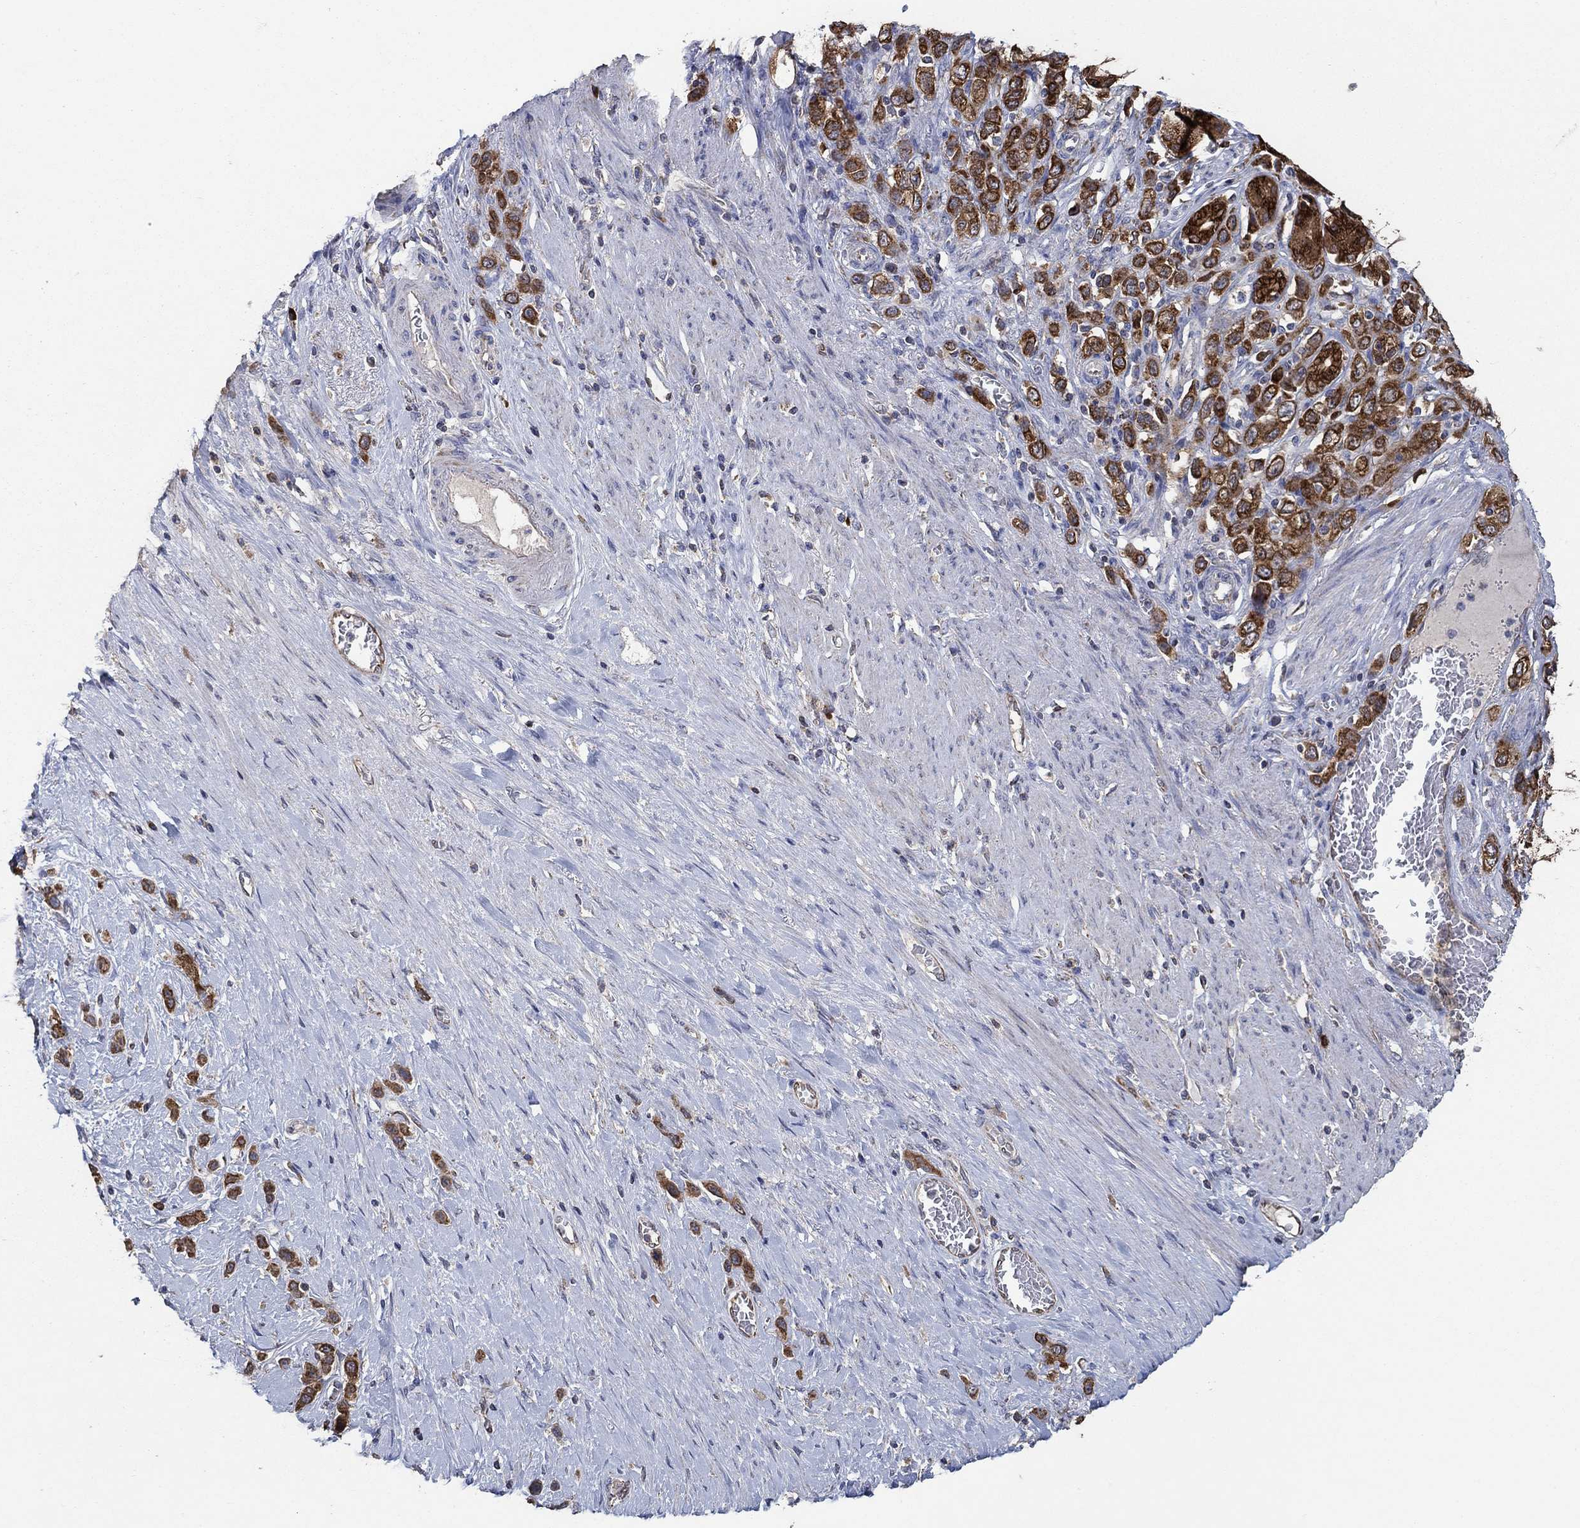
{"staining": {"intensity": "strong", "quantity": ">75%", "location": "cytoplasmic/membranous"}, "tissue": "stomach cancer", "cell_type": "Tumor cells", "image_type": "cancer", "snomed": [{"axis": "morphology", "description": "Normal tissue, NOS"}, {"axis": "morphology", "description": "Adenocarcinoma, NOS"}, {"axis": "morphology", "description": "Adenocarcinoma, High grade"}, {"axis": "topography", "description": "Stomach, upper"}, {"axis": "topography", "description": "Stomach"}], "caption": "Human stomach cancer (adenocarcinoma) stained with a brown dye demonstrates strong cytoplasmic/membranous positive staining in about >75% of tumor cells.", "gene": "HID1", "patient": {"sex": "female", "age": 65}}